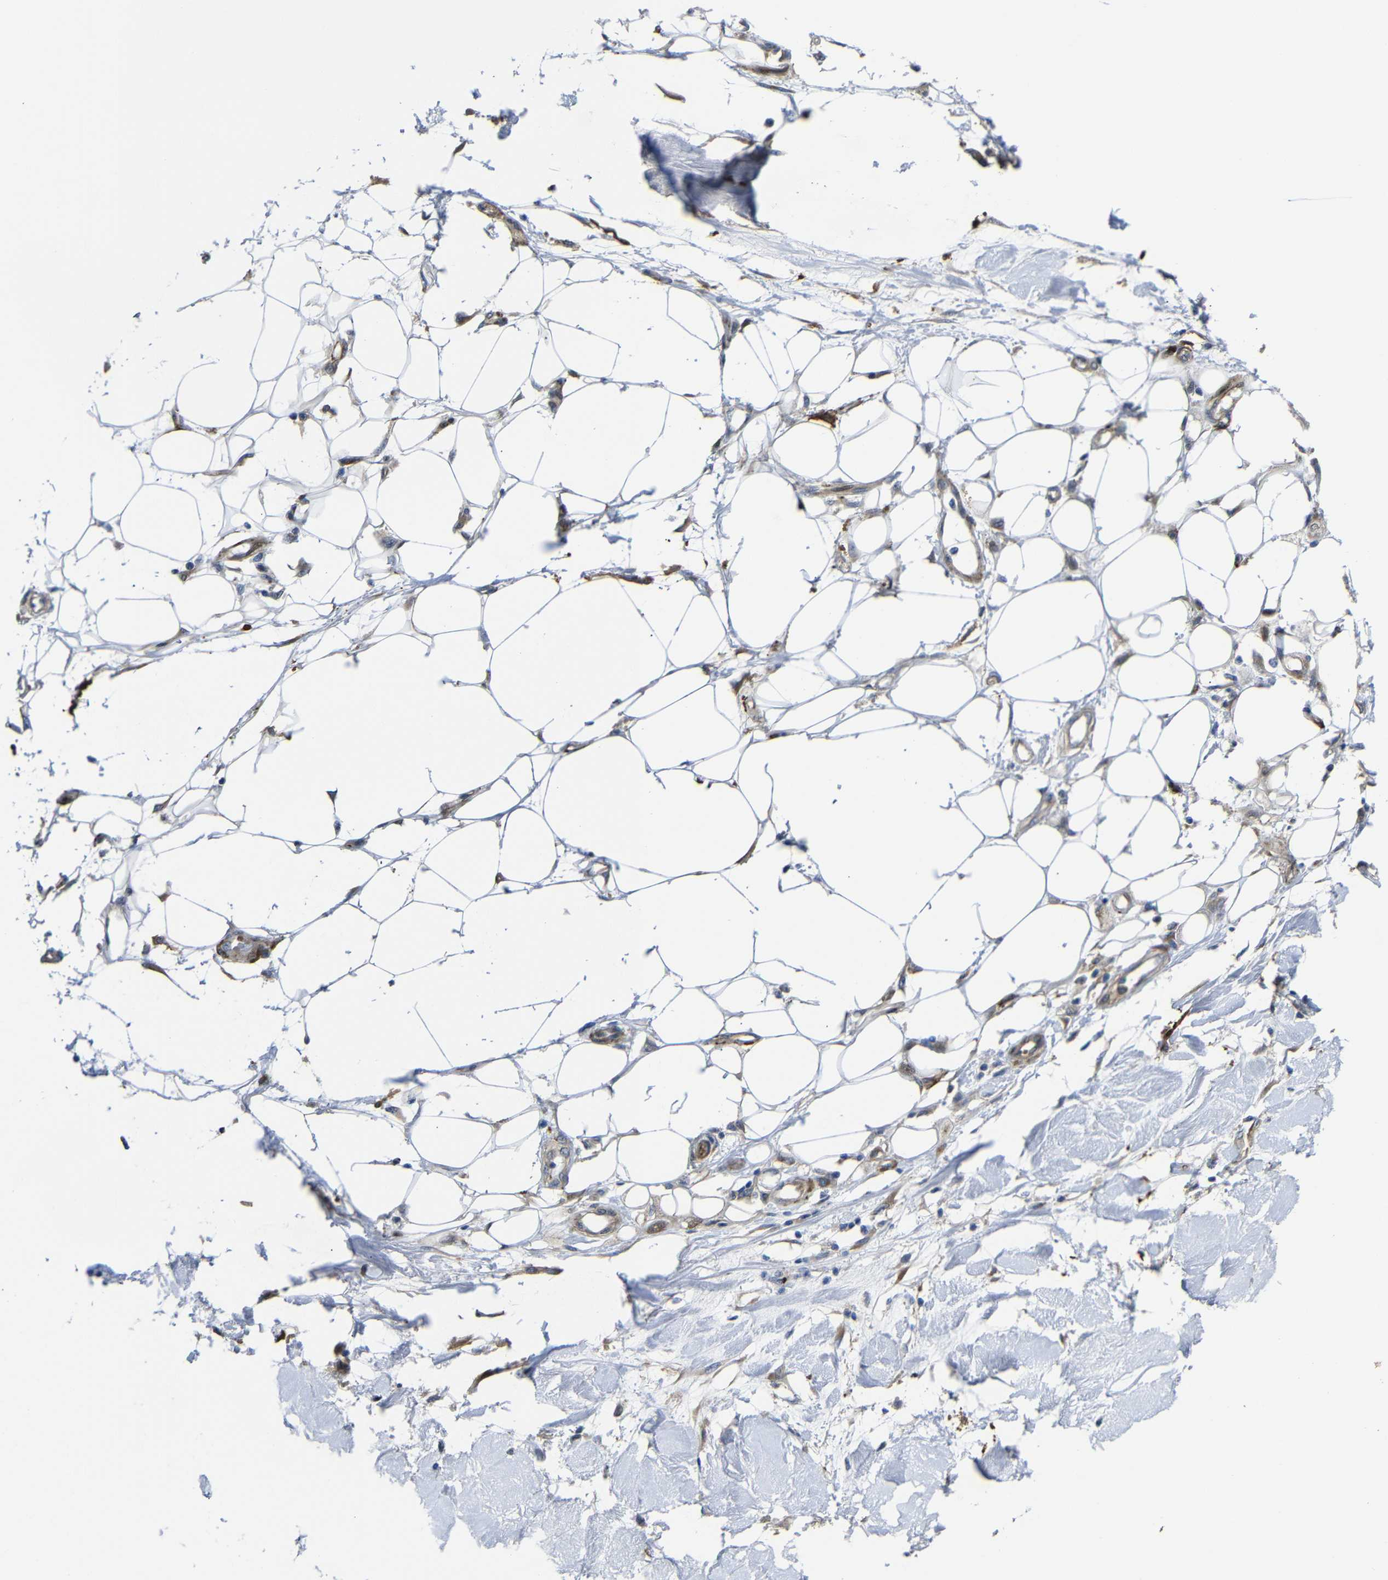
{"staining": {"intensity": "moderate", "quantity": "<25%", "location": "cytoplasmic/membranous"}, "tissue": "adipose tissue", "cell_type": "Adipocytes", "image_type": "normal", "snomed": [{"axis": "morphology", "description": "Normal tissue, NOS"}, {"axis": "morphology", "description": "Squamous cell carcinoma, NOS"}, {"axis": "topography", "description": "Skin"}, {"axis": "topography", "description": "Peripheral nerve tissue"}], "caption": "A brown stain shows moderate cytoplasmic/membranous staining of a protein in adipocytes of benign human adipose tissue.", "gene": "PARP14", "patient": {"sex": "male", "age": 83}}